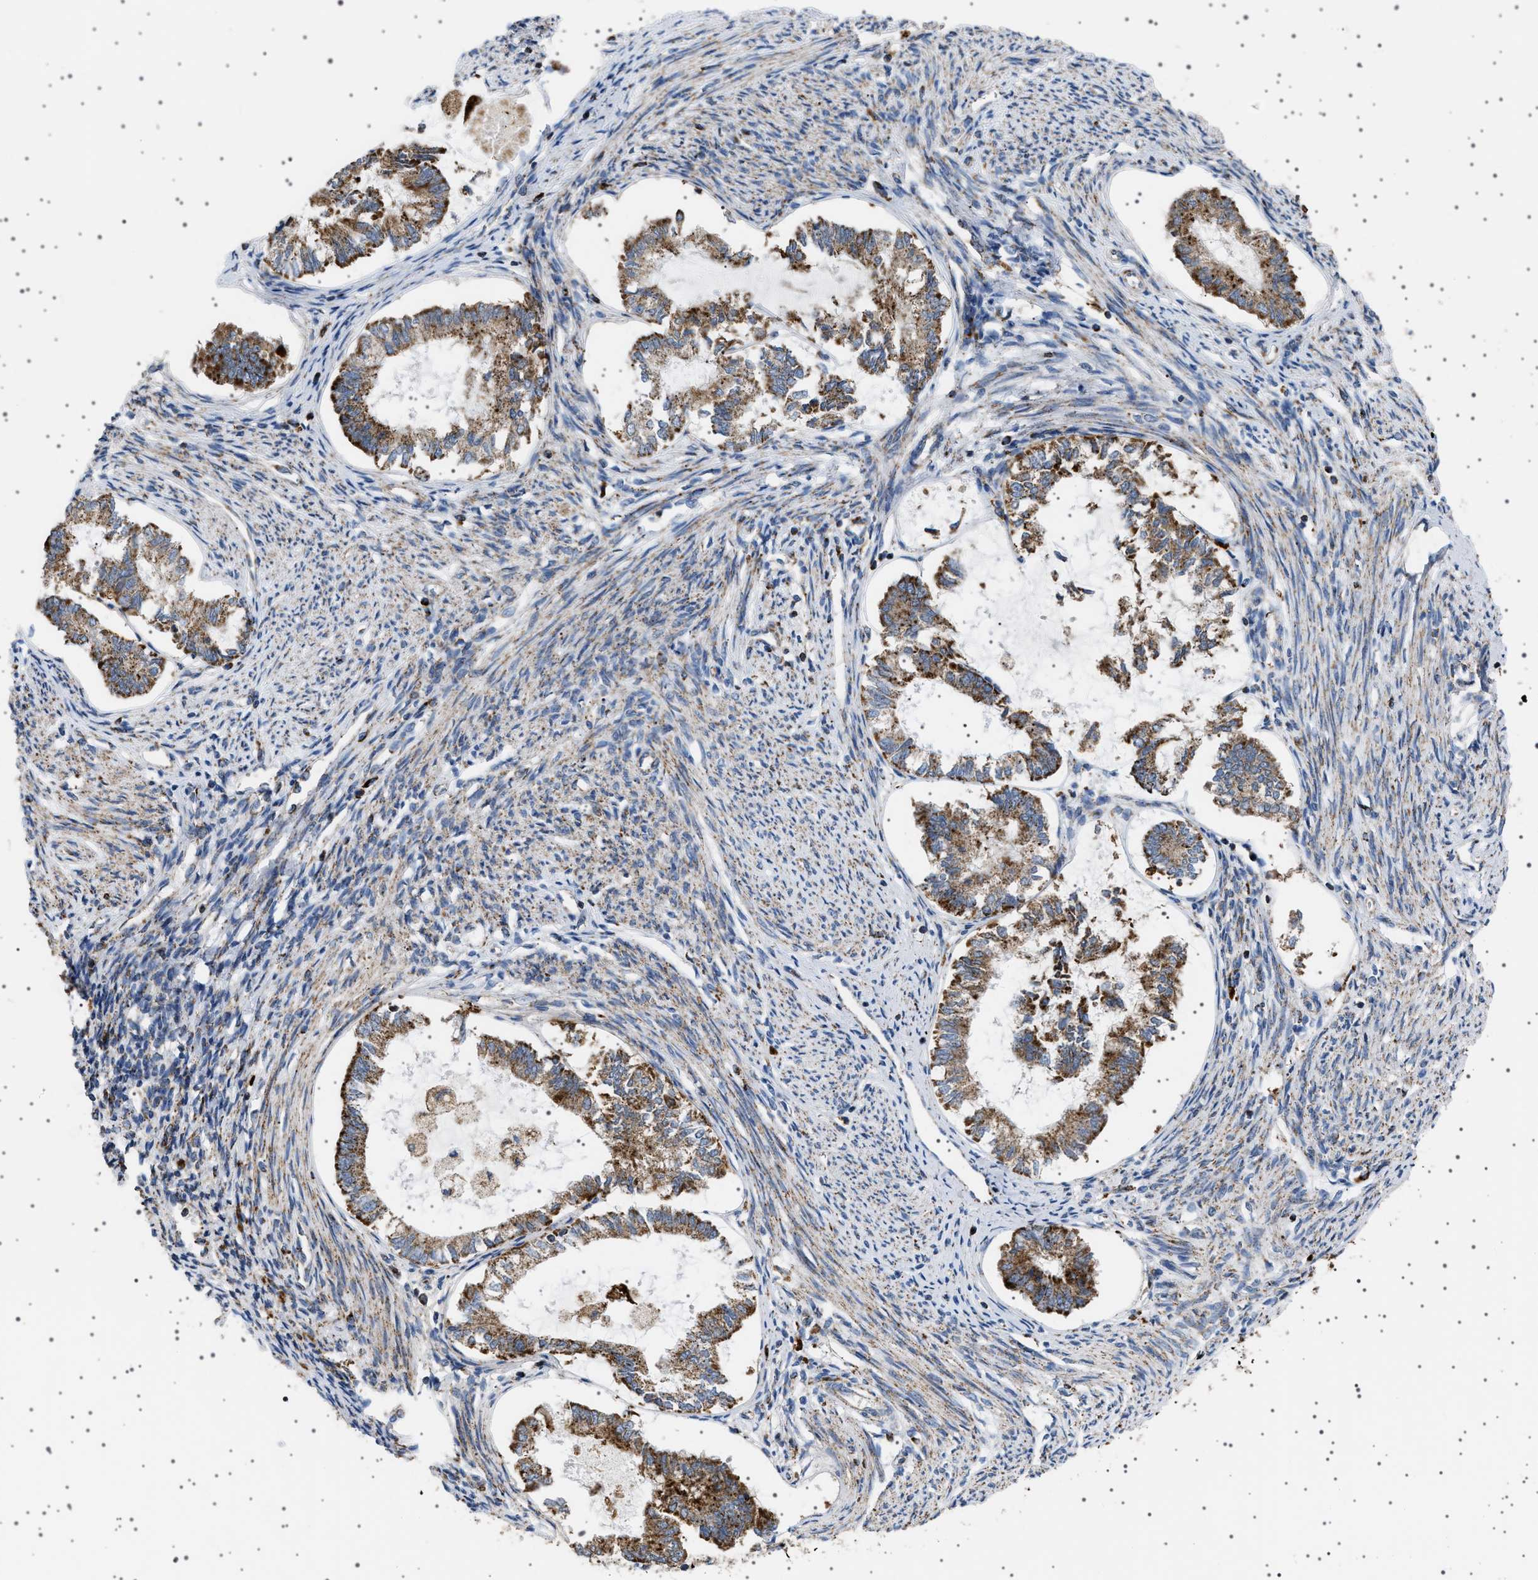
{"staining": {"intensity": "strong", "quantity": ">75%", "location": "cytoplasmic/membranous"}, "tissue": "endometrial cancer", "cell_type": "Tumor cells", "image_type": "cancer", "snomed": [{"axis": "morphology", "description": "Adenocarcinoma, NOS"}, {"axis": "topography", "description": "Endometrium"}], "caption": "Protein expression analysis of human endometrial adenocarcinoma reveals strong cytoplasmic/membranous staining in approximately >75% of tumor cells. (DAB (3,3'-diaminobenzidine) IHC with brightfield microscopy, high magnification).", "gene": "UBXN8", "patient": {"sex": "female", "age": 86}}